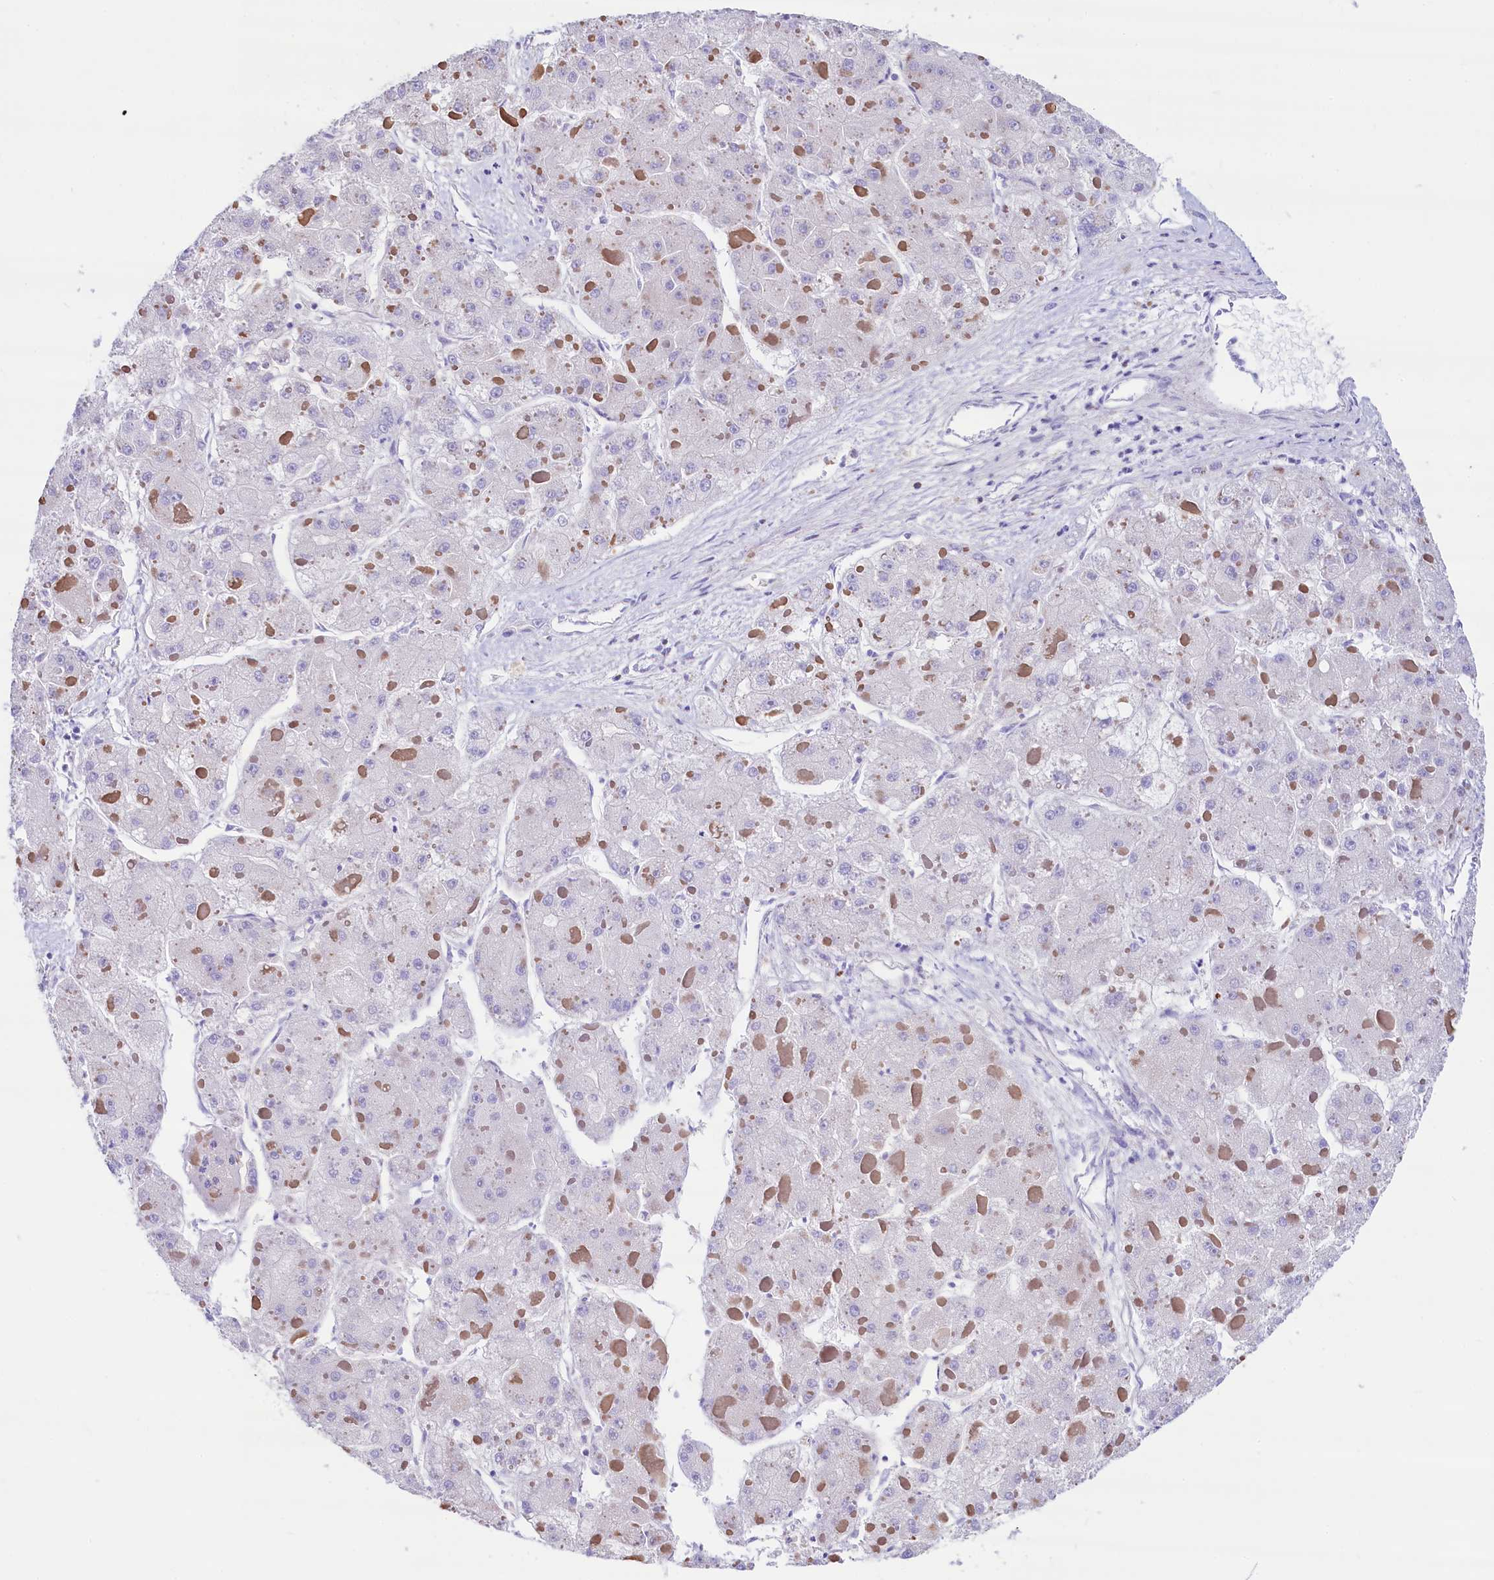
{"staining": {"intensity": "negative", "quantity": "none", "location": "none"}, "tissue": "liver cancer", "cell_type": "Tumor cells", "image_type": "cancer", "snomed": [{"axis": "morphology", "description": "Carcinoma, Hepatocellular, NOS"}, {"axis": "topography", "description": "Liver"}], "caption": "An image of human hepatocellular carcinoma (liver) is negative for staining in tumor cells. (DAB IHC visualized using brightfield microscopy, high magnification).", "gene": "RBP3", "patient": {"sex": "female", "age": 73}}